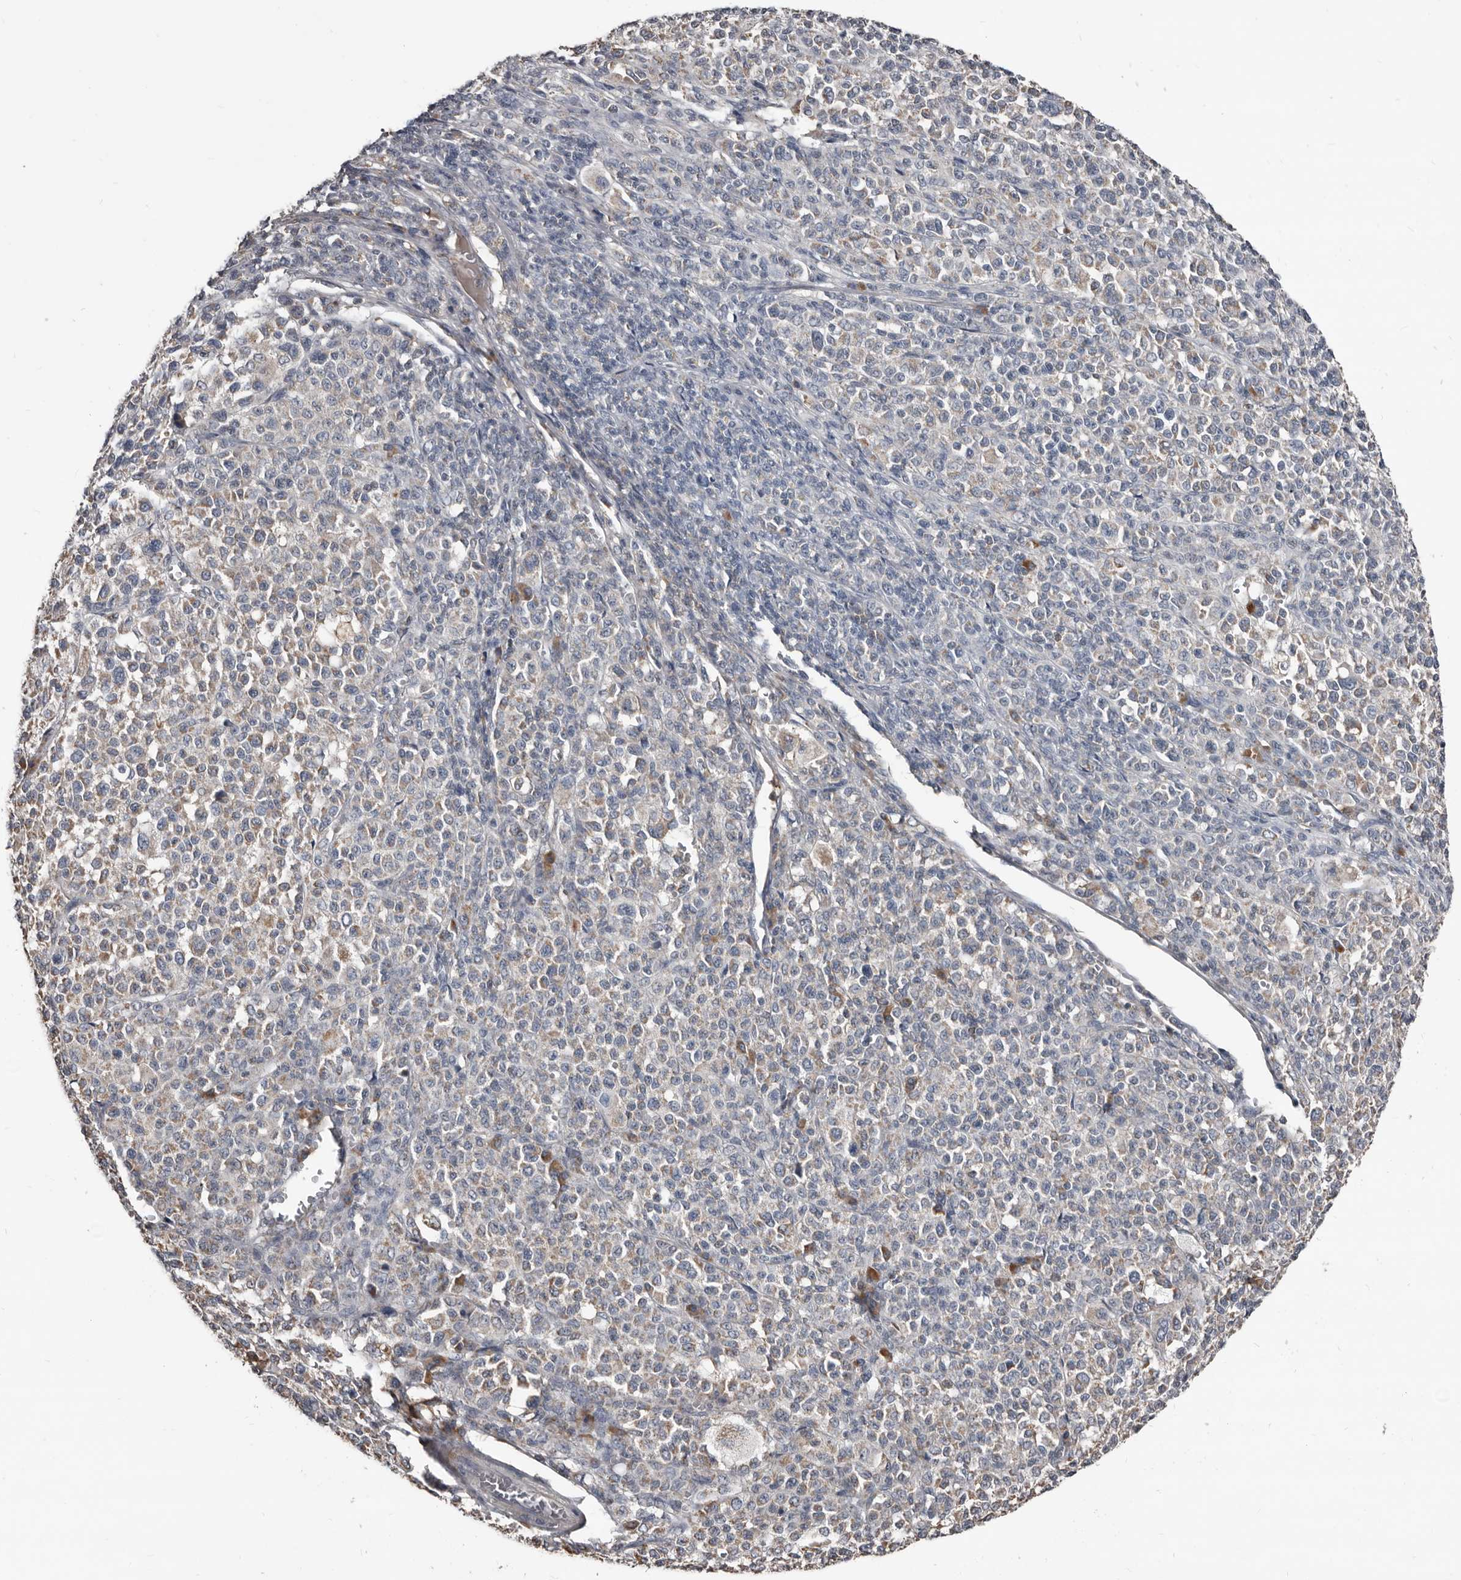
{"staining": {"intensity": "negative", "quantity": "none", "location": "none"}, "tissue": "melanoma", "cell_type": "Tumor cells", "image_type": "cancer", "snomed": [{"axis": "morphology", "description": "Malignant melanoma, Metastatic site"}, {"axis": "topography", "description": "Skin"}], "caption": "A high-resolution micrograph shows immunohistochemistry (IHC) staining of malignant melanoma (metastatic site), which reveals no significant staining in tumor cells.", "gene": "GREB1", "patient": {"sex": "female", "age": 74}}